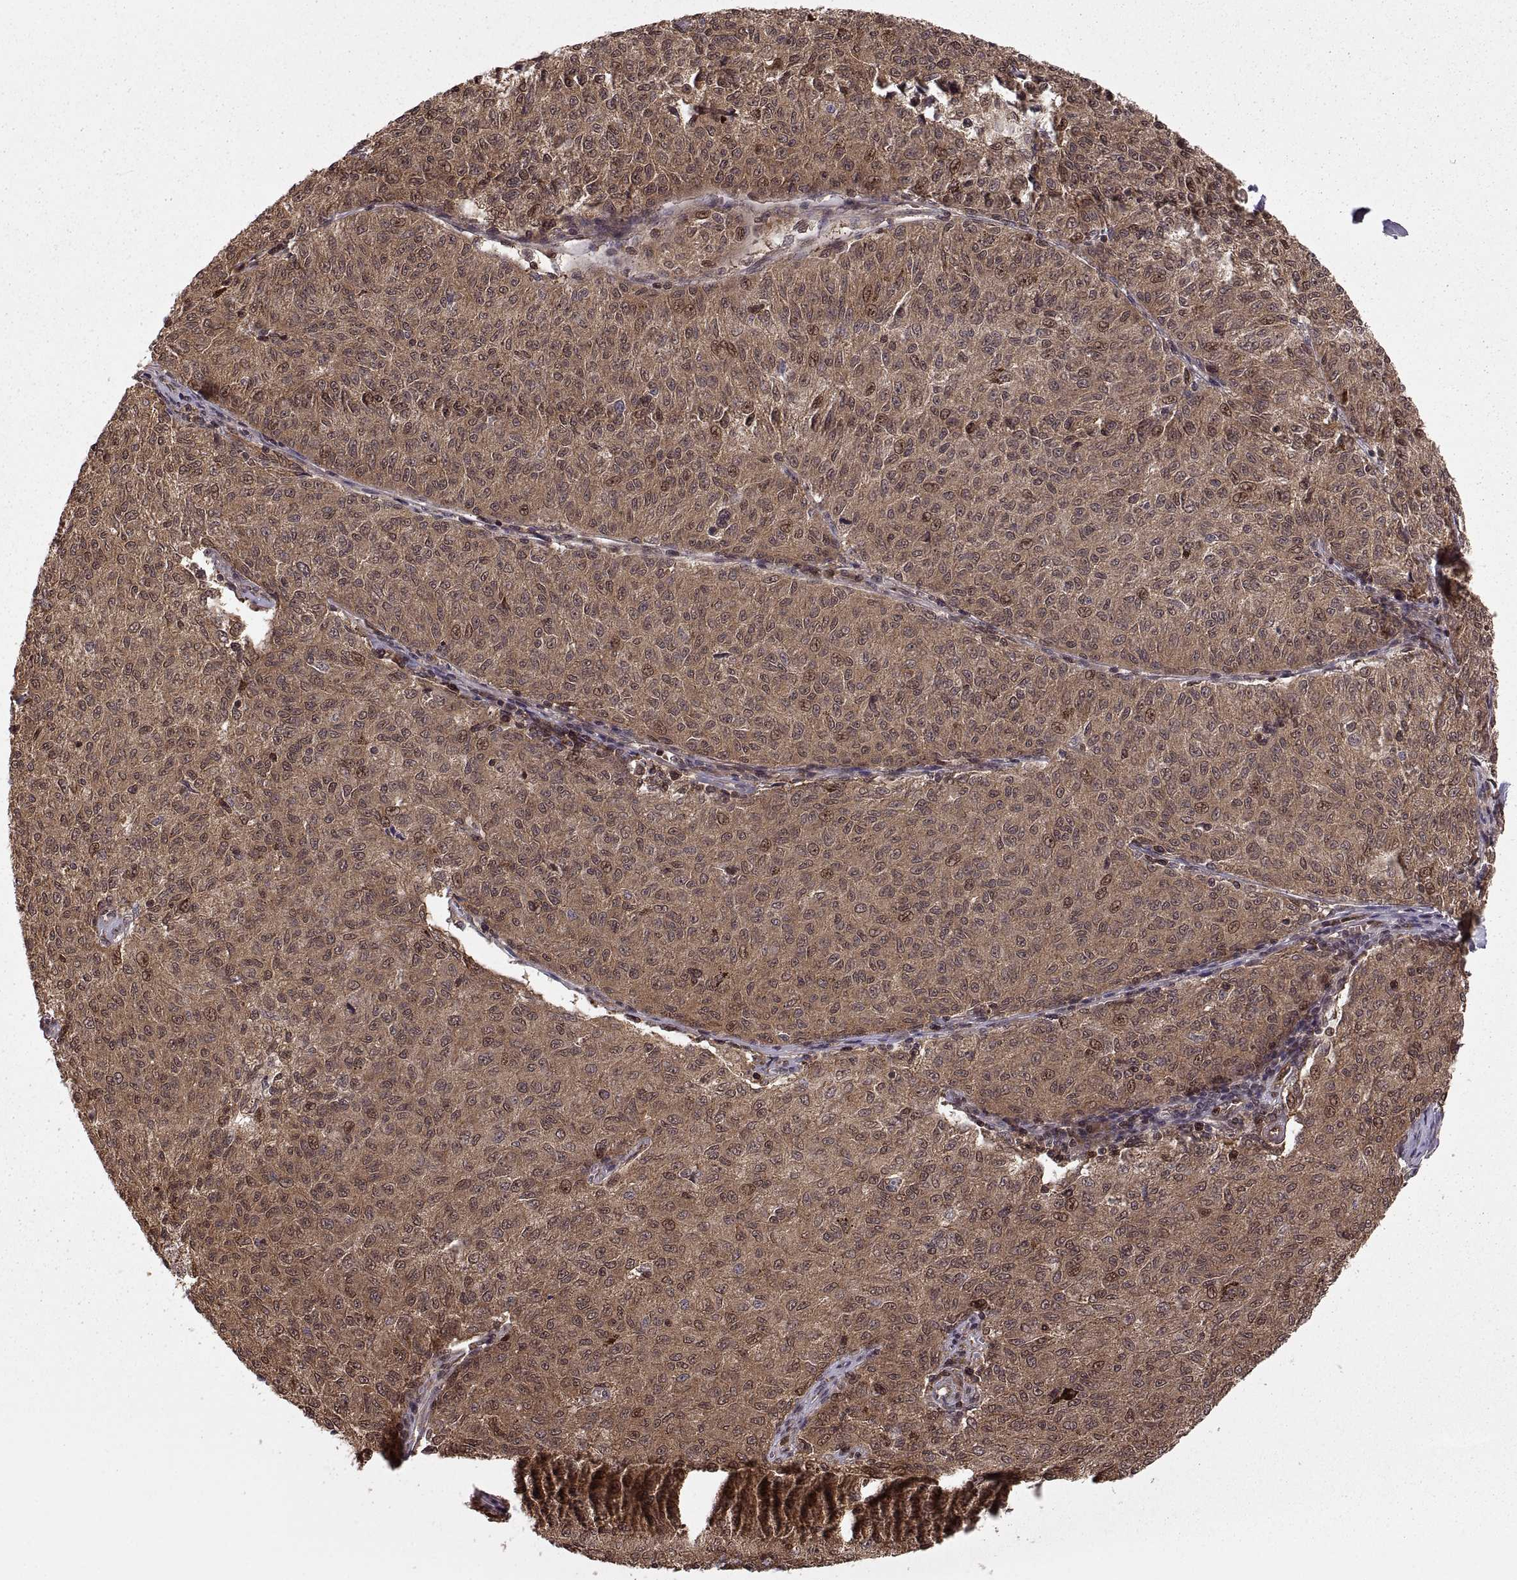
{"staining": {"intensity": "strong", "quantity": ">75%", "location": "cytoplasmic/membranous"}, "tissue": "melanoma", "cell_type": "Tumor cells", "image_type": "cancer", "snomed": [{"axis": "morphology", "description": "Malignant melanoma, NOS"}, {"axis": "topography", "description": "Skin"}], "caption": "Protein expression analysis of human melanoma reveals strong cytoplasmic/membranous staining in about >75% of tumor cells. Immunohistochemistry (ihc) stains the protein in brown and the nuclei are stained blue.", "gene": "DEDD", "patient": {"sex": "female", "age": 72}}